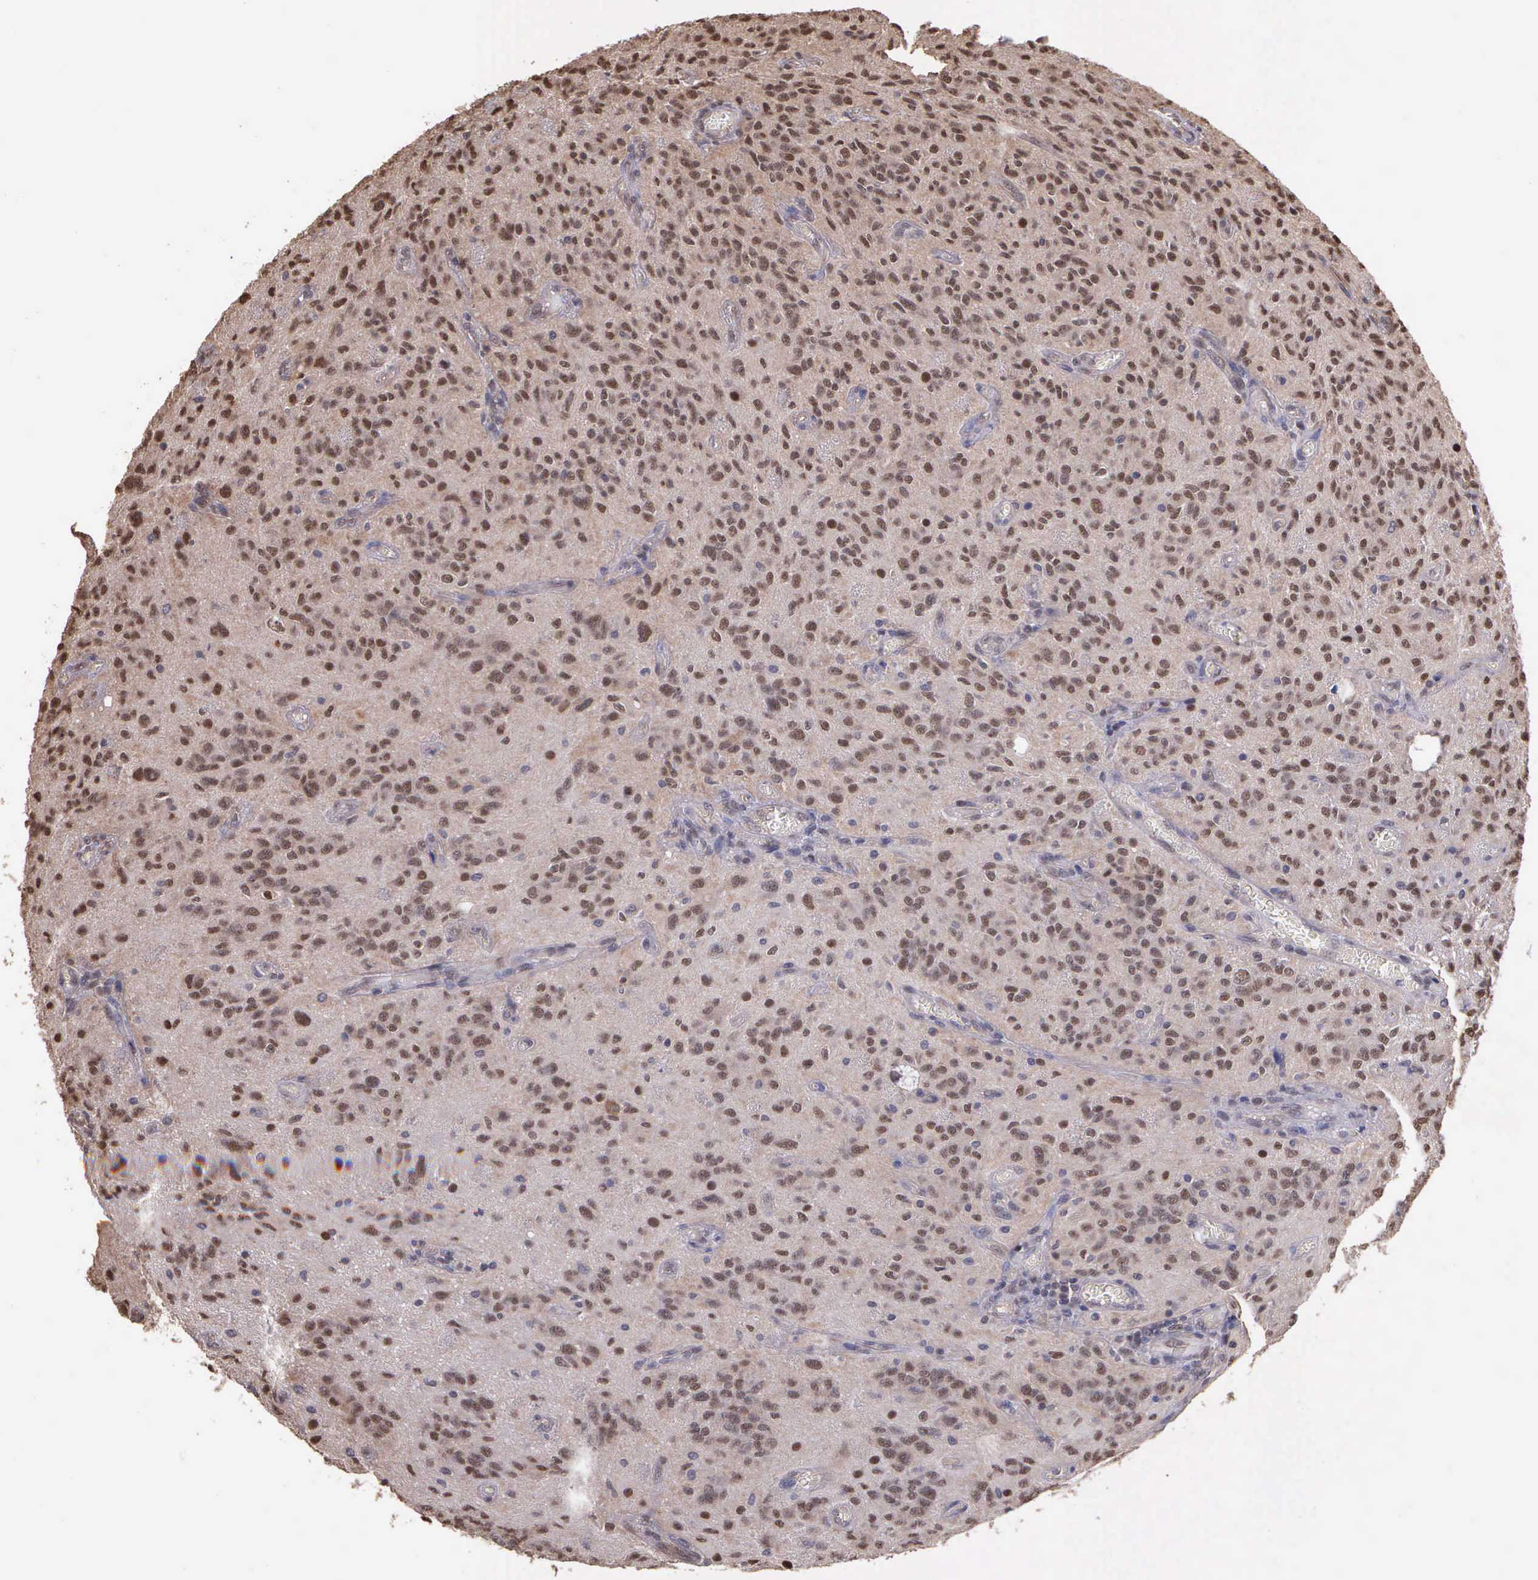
{"staining": {"intensity": "moderate", "quantity": ">75%", "location": "cytoplasmic/membranous,nuclear"}, "tissue": "glioma", "cell_type": "Tumor cells", "image_type": "cancer", "snomed": [{"axis": "morphology", "description": "Glioma, malignant, Low grade"}, {"axis": "topography", "description": "Brain"}], "caption": "Moderate cytoplasmic/membranous and nuclear protein staining is identified in approximately >75% of tumor cells in glioma.", "gene": "PSMC1", "patient": {"sex": "female", "age": 15}}